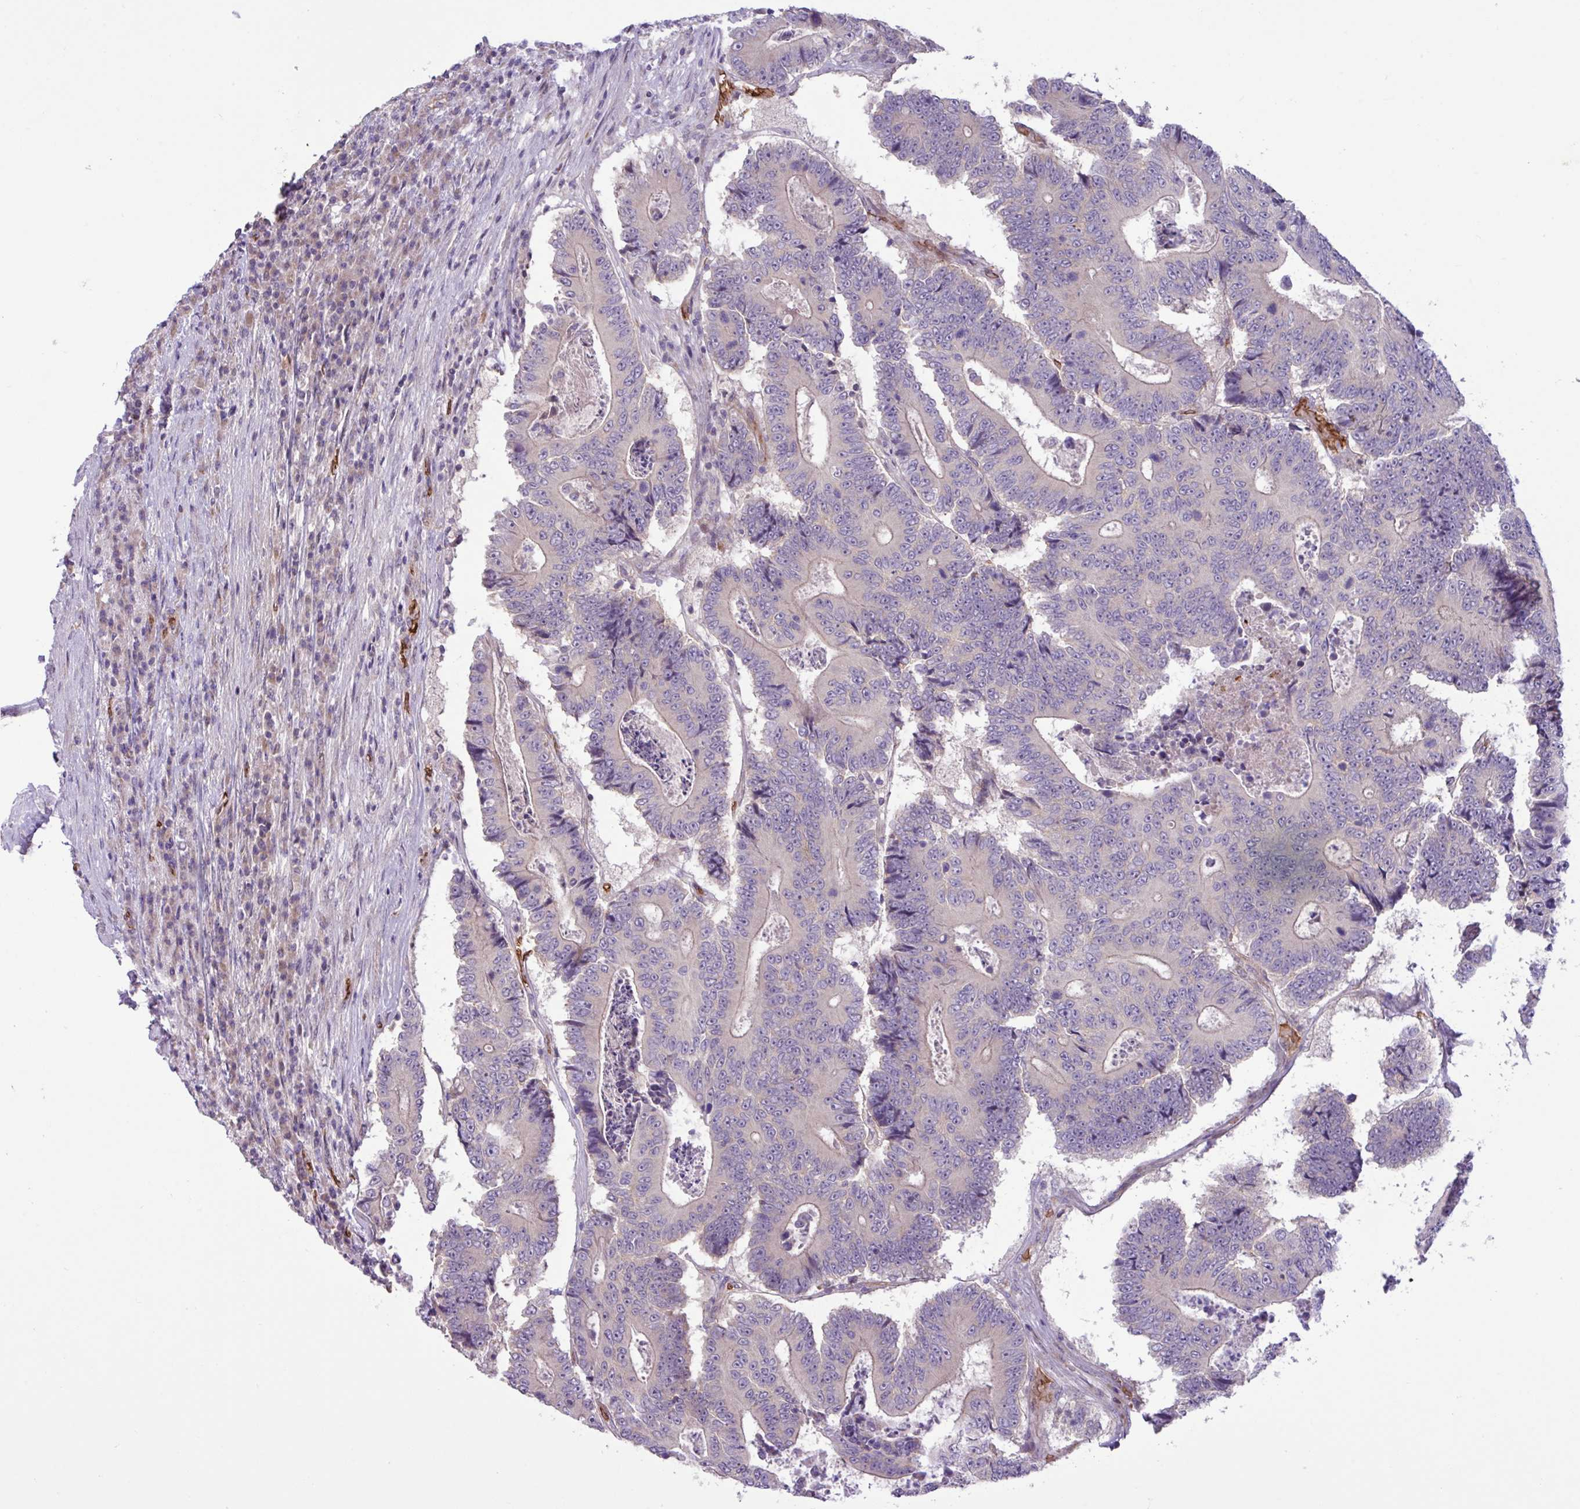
{"staining": {"intensity": "negative", "quantity": "none", "location": "none"}, "tissue": "colorectal cancer", "cell_type": "Tumor cells", "image_type": "cancer", "snomed": [{"axis": "morphology", "description": "Adenocarcinoma, NOS"}, {"axis": "topography", "description": "Colon"}], "caption": "IHC of colorectal cancer shows no staining in tumor cells.", "gene": "RAD21L1", "patient": {"sex": "male", "age": 83}}